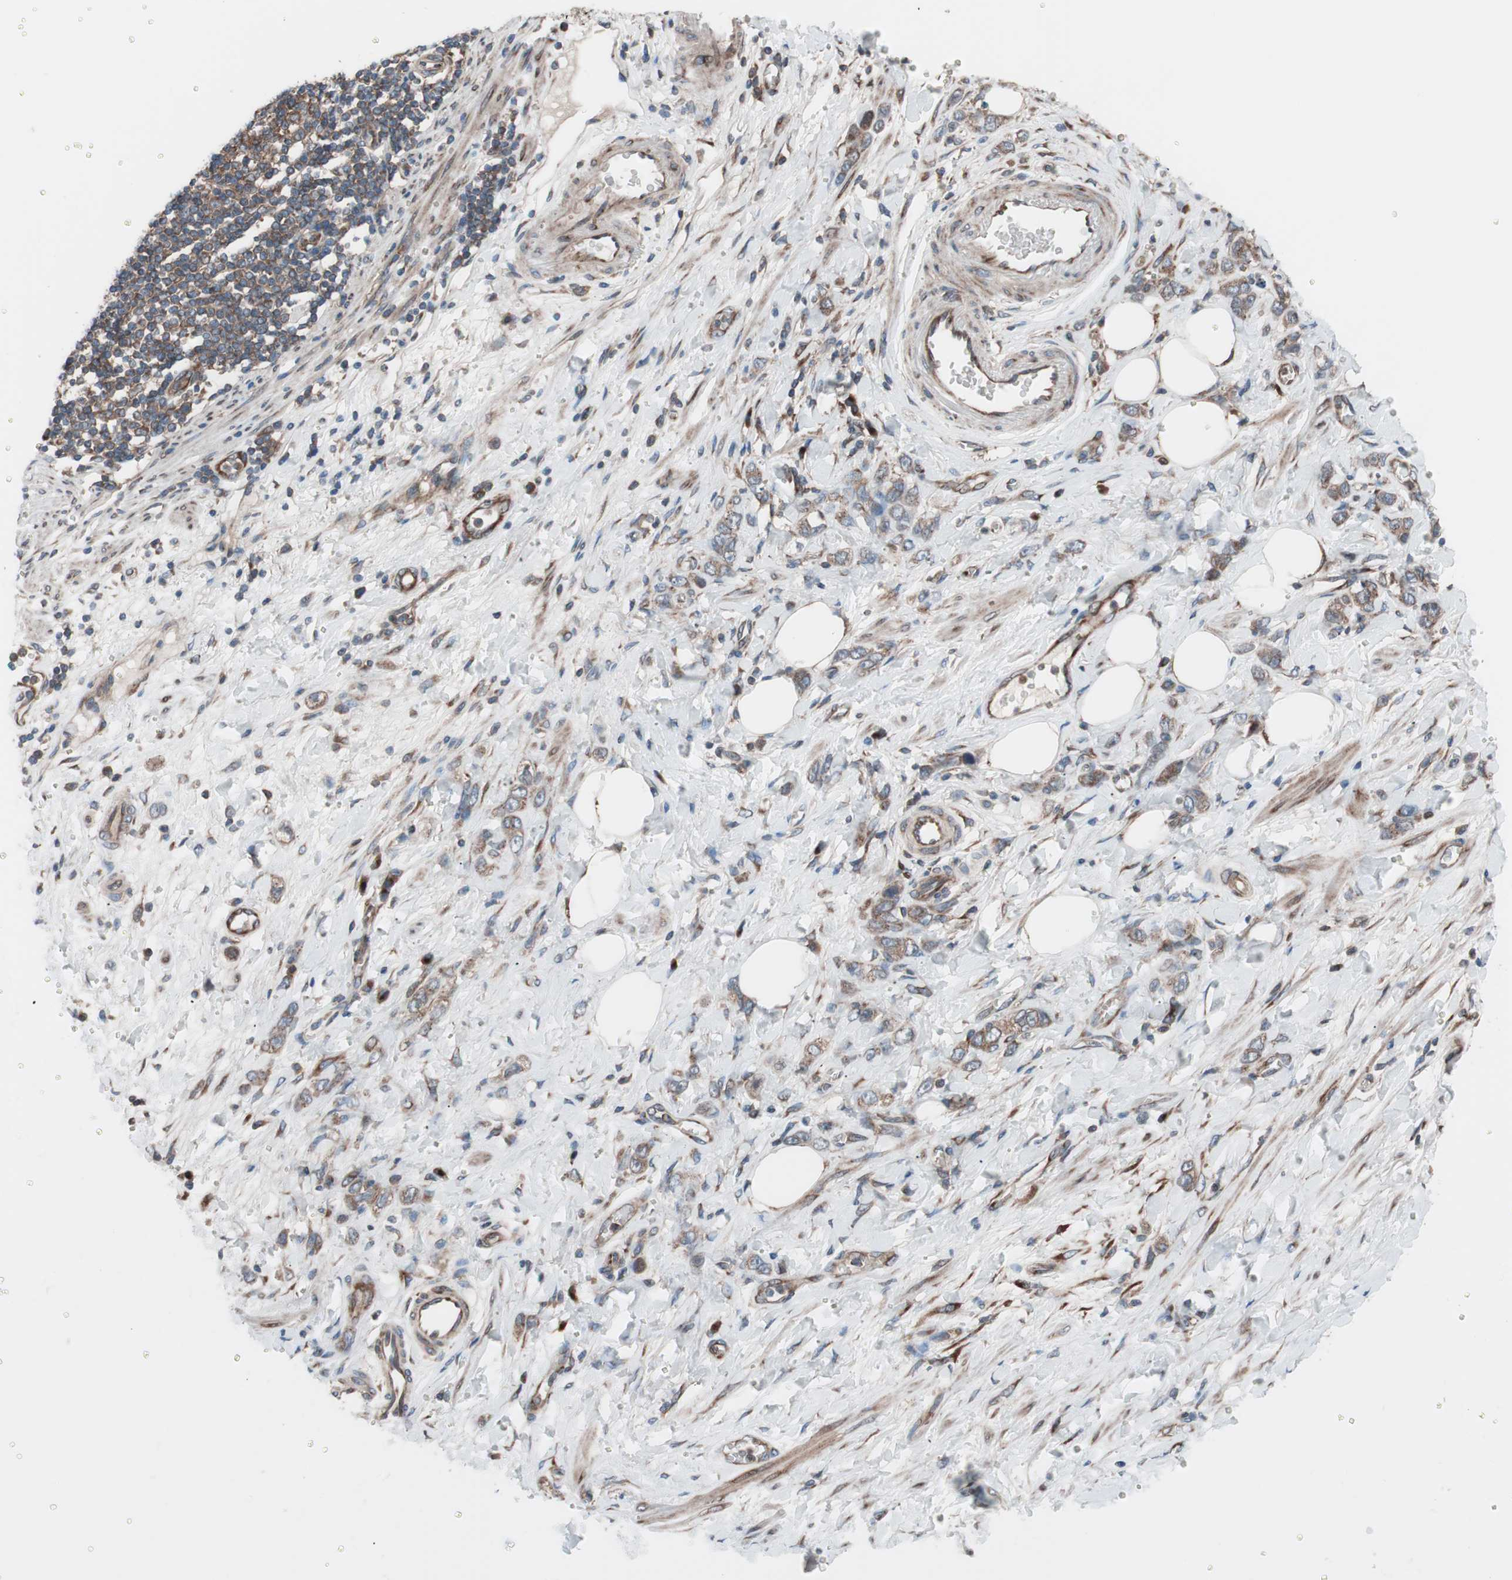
{"staining": {"intensity": "moderate", "quantity": ">75%", "location": "cytoplasmic/membranous"}, "tissue": "stomach cancer", "cell_type": "Tumor cells", "image_type": "cancer", "snomed": [{"axis": "morphology", "description": "Adenocarcinoma, NOS"}, {"axis": "topography", "description": "Stomach"}], "caption": "Immunohistochemistry (IHC) image of human stomach adenocarcinoma stained for a protein (brown), which demonstrates medium levels of moderate cytoplasmic/membranous expression in about >75% of tumor cells.", "gene": "SEC31A", "patient": {"sex": "male", "age": 82}}